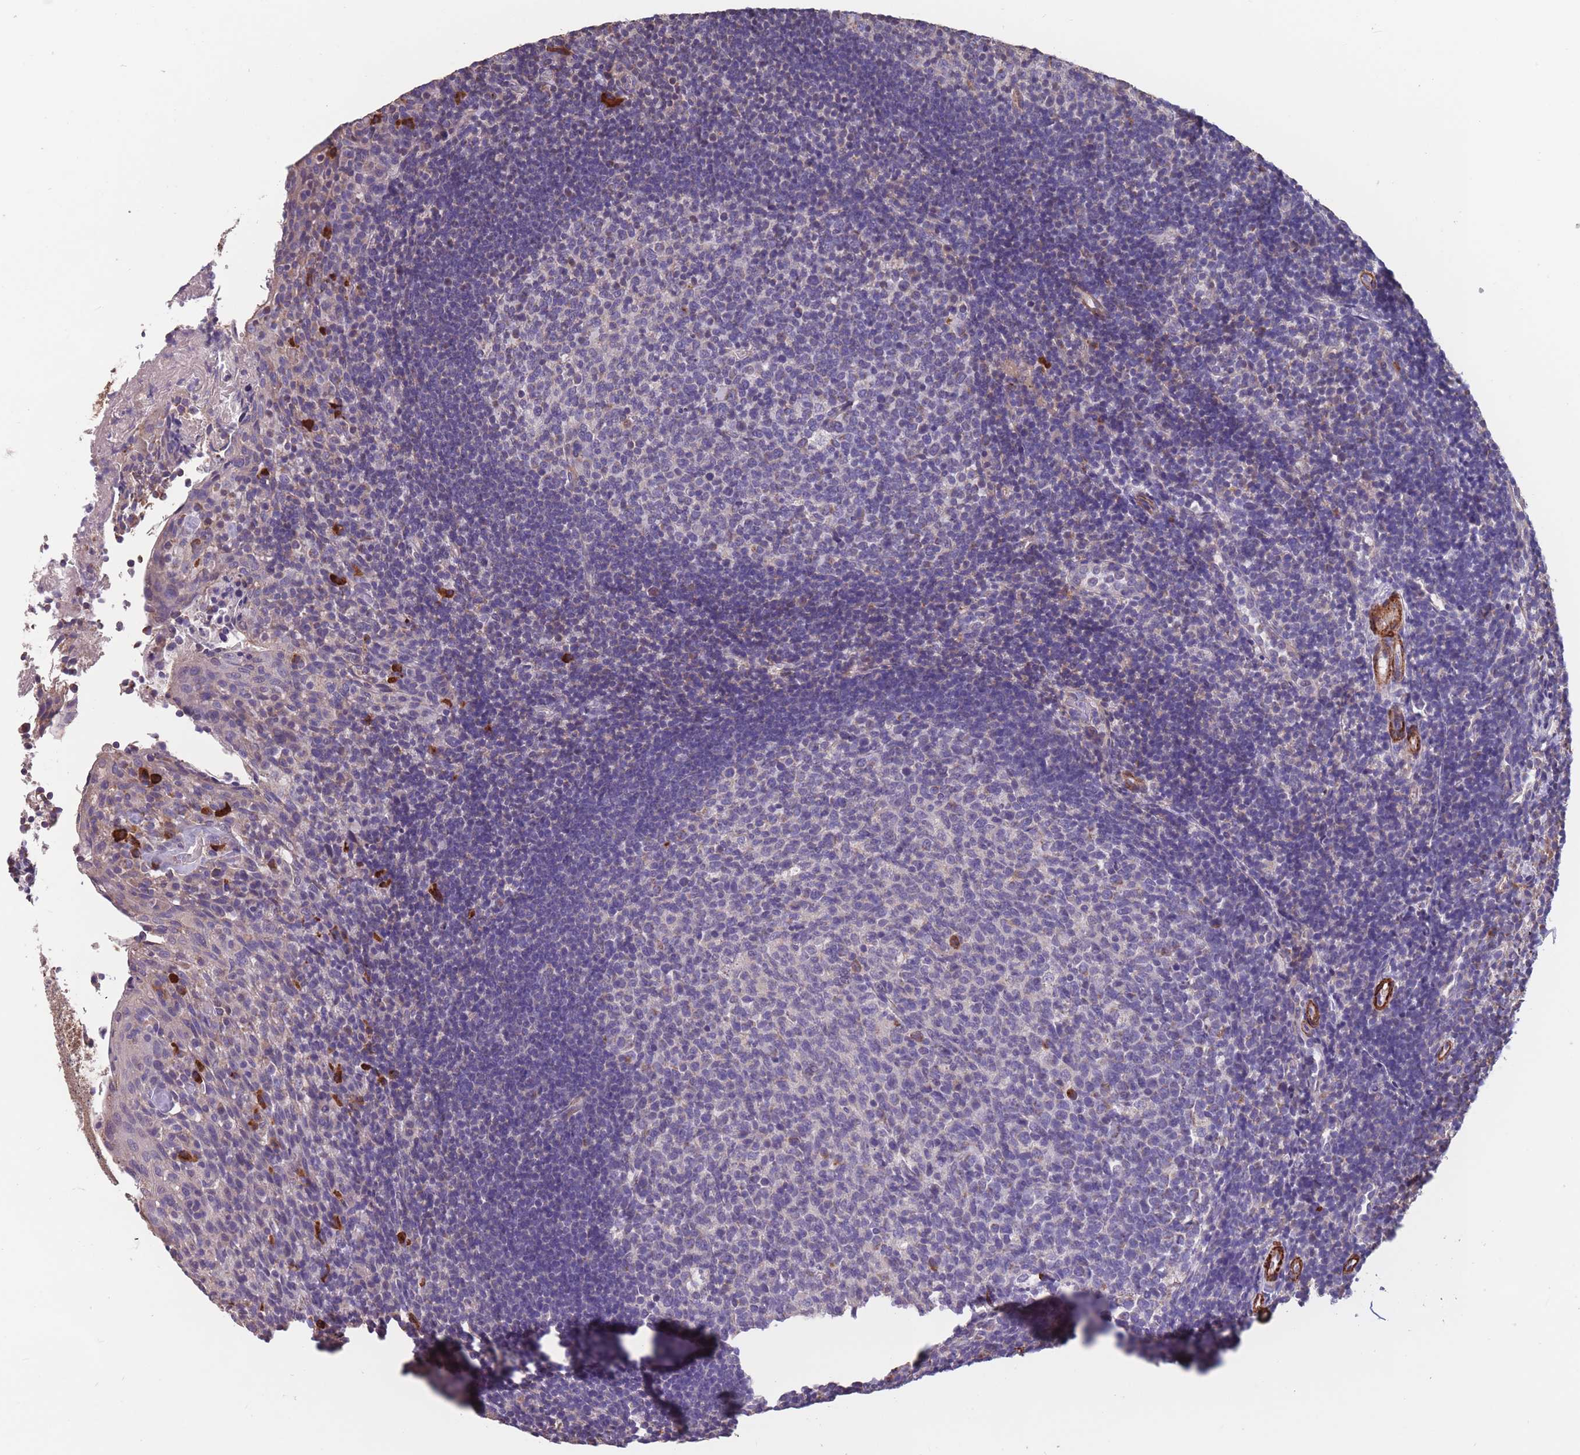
{"staining": {"intensity": "negative", "quantity": "none", "location": "none"}, "tissue": "tonsil", "cell_type": "Germinal center cells", "image_type": "normal", "snomed": [{"axis": "morphology", "description": "Normal tissue, NOS"}, {"axis": "topography", "description": "Tonsil"}], "caption": "This micrograph is of normal tonsil stained with immunohistochemistry (IHC) to label a protein in brown with the nuclei are counter-stained blue. There is no expression in germinal center cells.", "gene": "TOMM40L", "patient": {"sex": "female", "age": 10}}